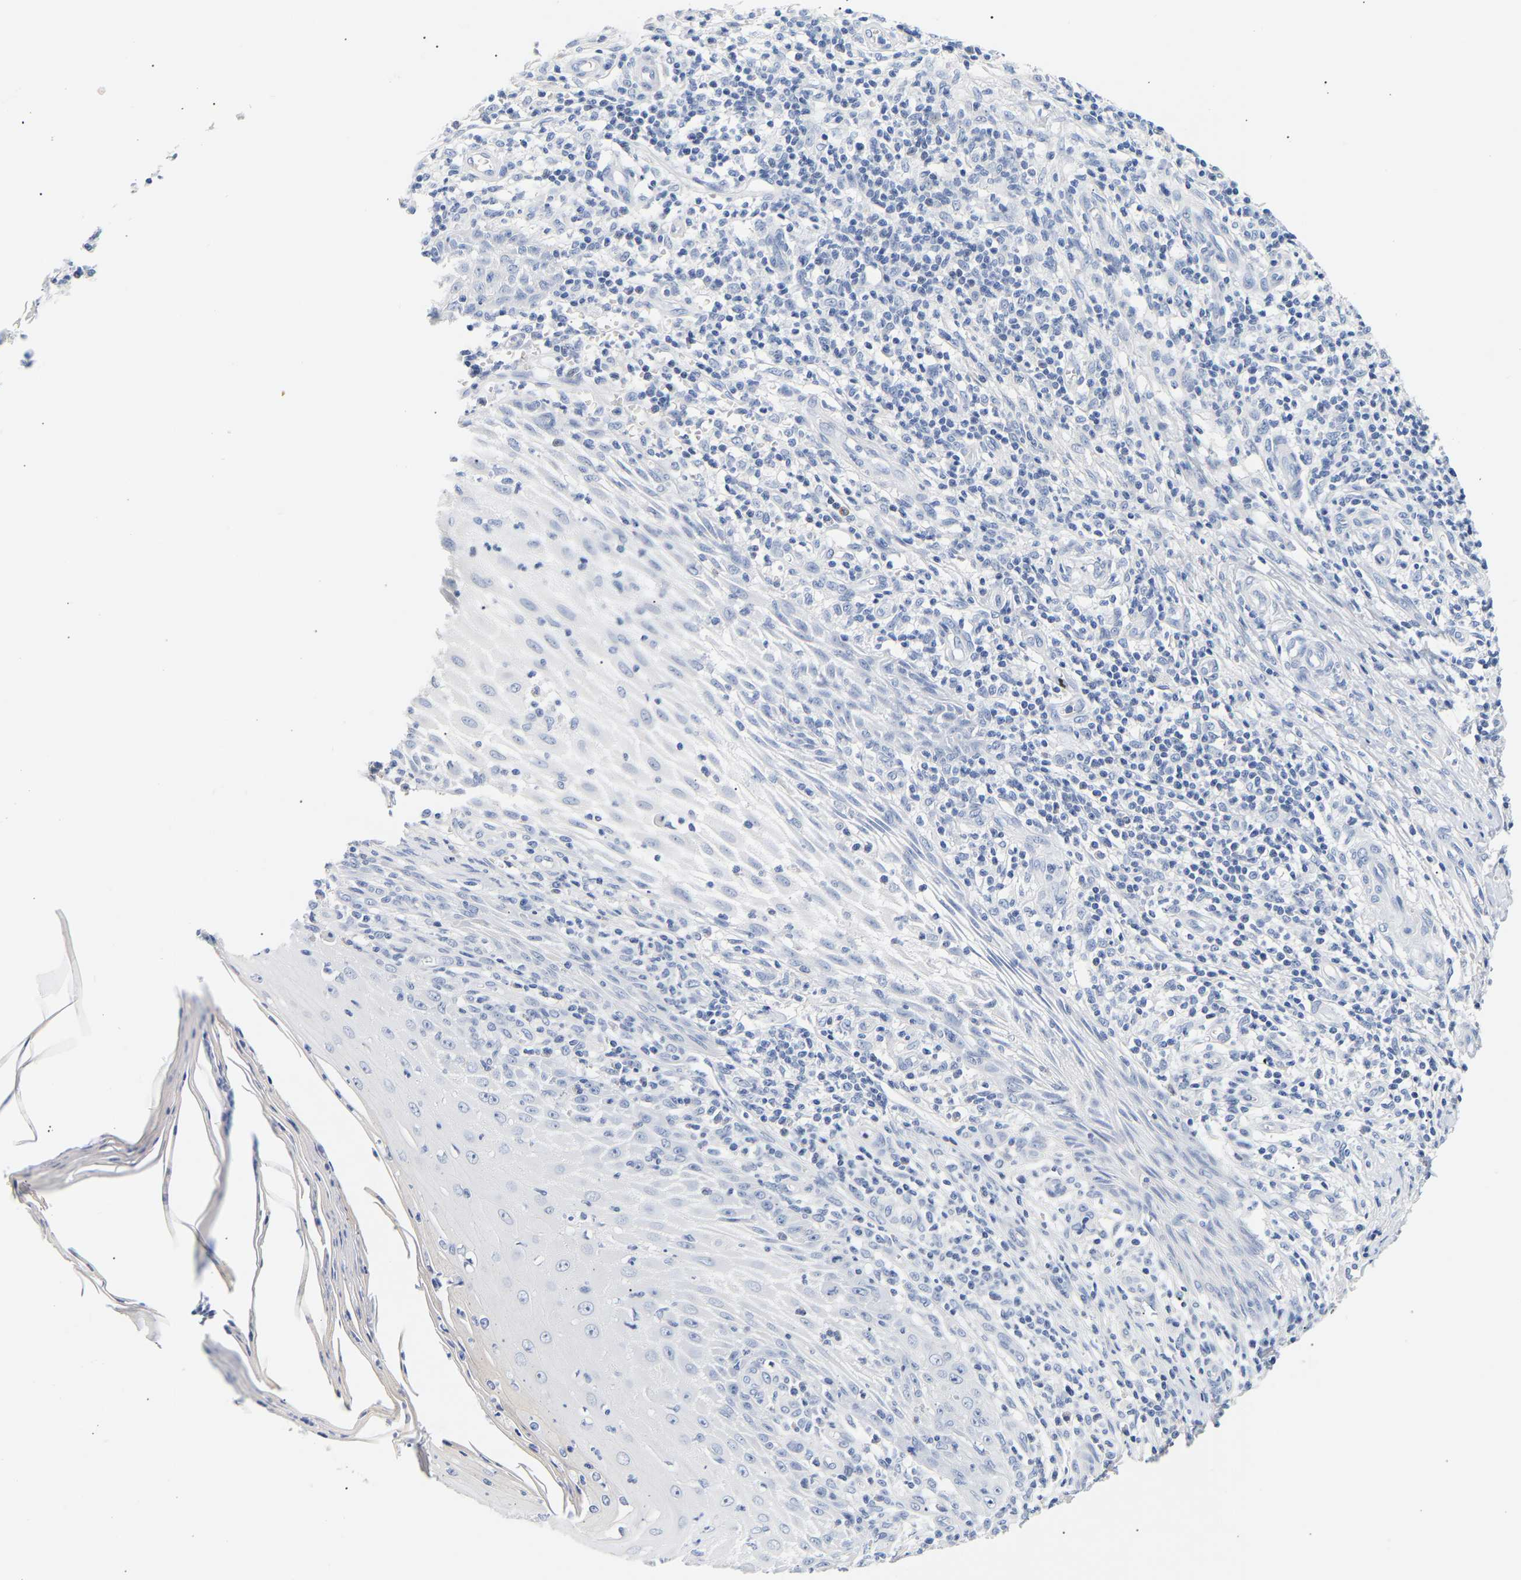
{"staining": {"intensity": "negative", "quantity": "none", "location": "none"}, "tissue": "skin cancer", "cell_type": "Tumor cells", "image_type": "cancer", "snomed": [{"axis": "morphology", "description": "Squamous cell carcinoma, NOS"}, {"axis": "topography", "description": "Skin"}], "caption": "The photomicrograph demonstrates no significant staining in tumor cells of squamous cell carcinoma (skin).", "gene": "SPINK2", "patient": {"sex": "female", "age": 73}}